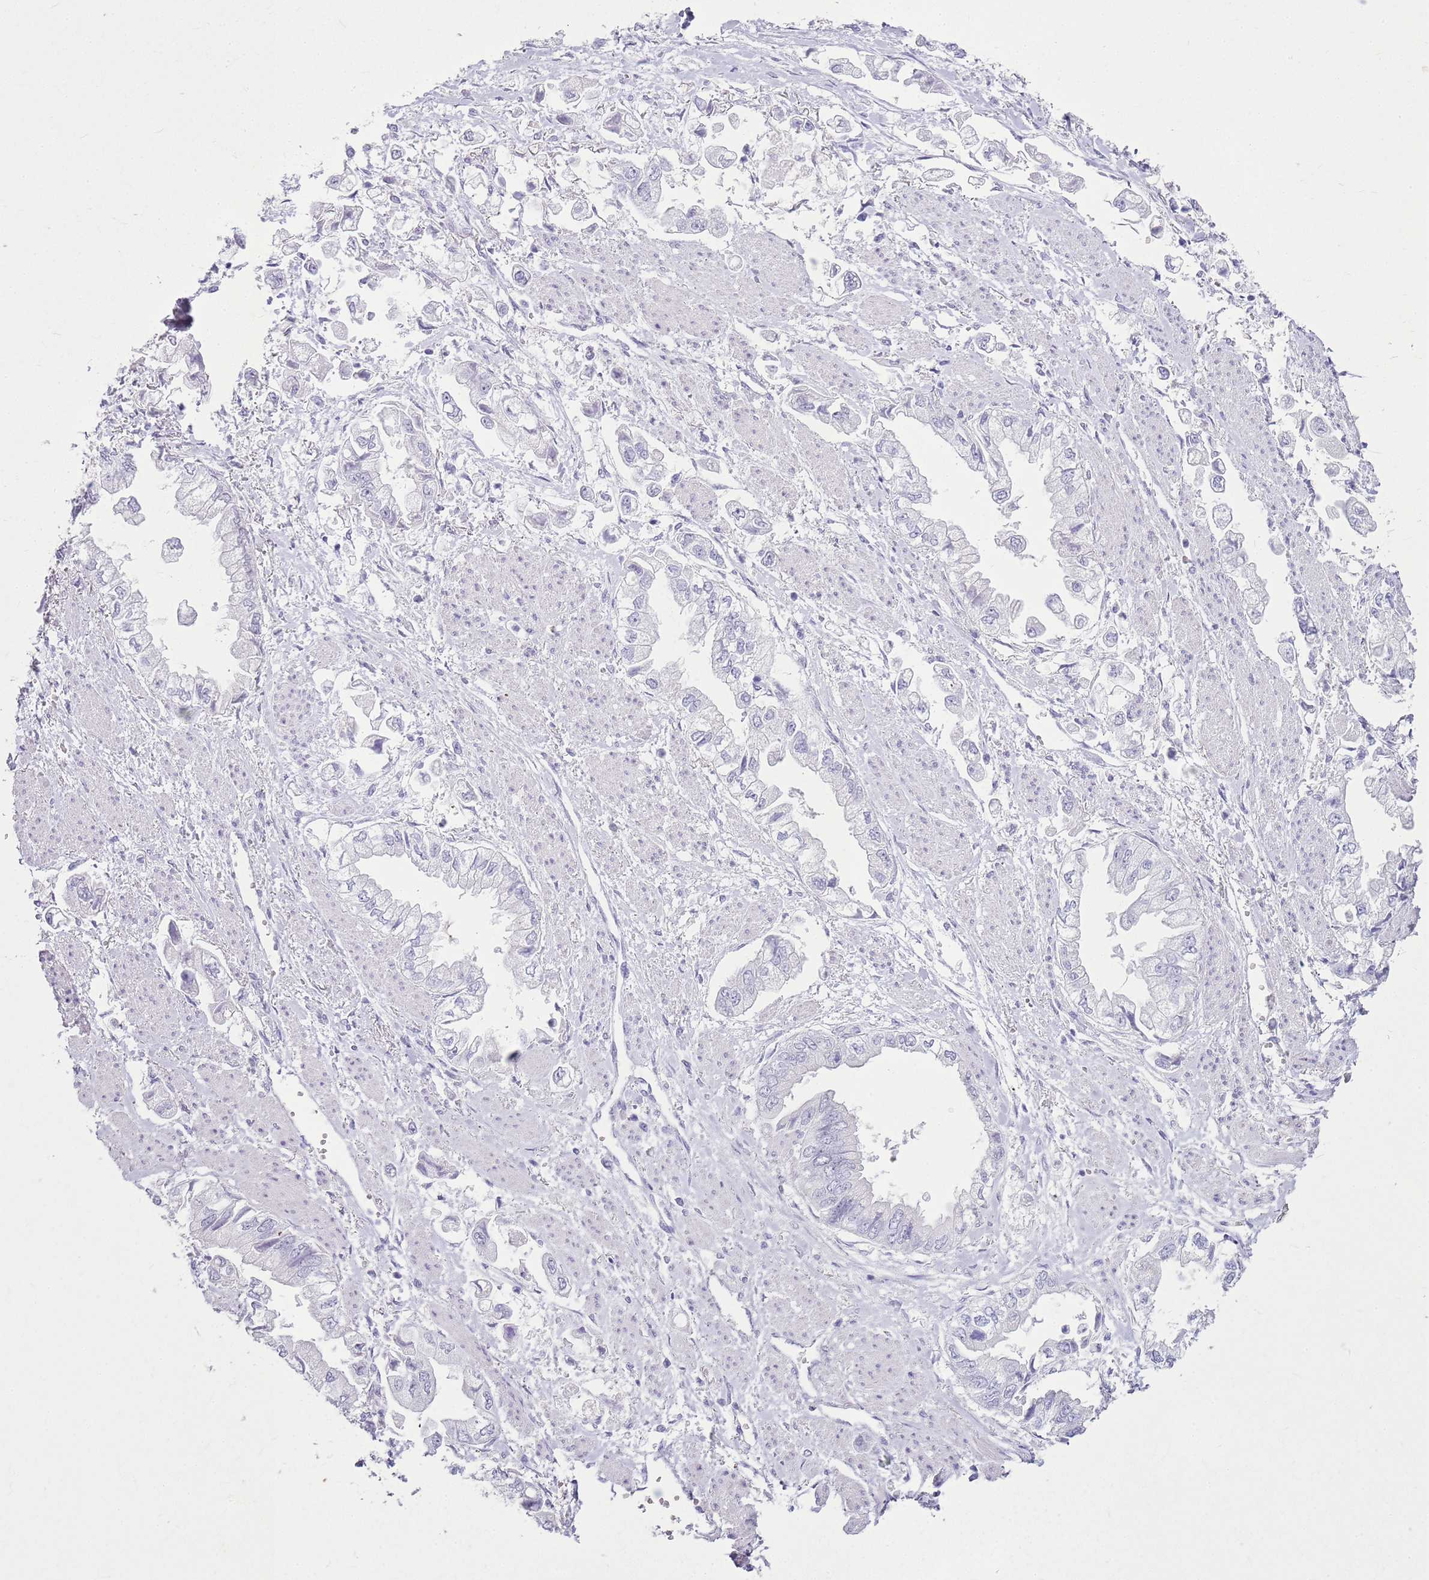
{"staining": {"intensity": "negative", "quantity": "none", "location": "none"}, "tissue": "stomach cancer", "cell_type": "Tumor cells", "image_type": "cancer", "snomed": [{"axis": "morphology", "description": "Adenocarcinoma, NOS"}, {"axis": "topography", "description": "Stomach"}], "caption": "This is an immunohistochemistry (IHC) histopathology image of human stomach cancer (adenocarcinoma). There is no positivity in tumor cells.", "gene": "CA8", "patient": {"sex": "male", "age": 62}}